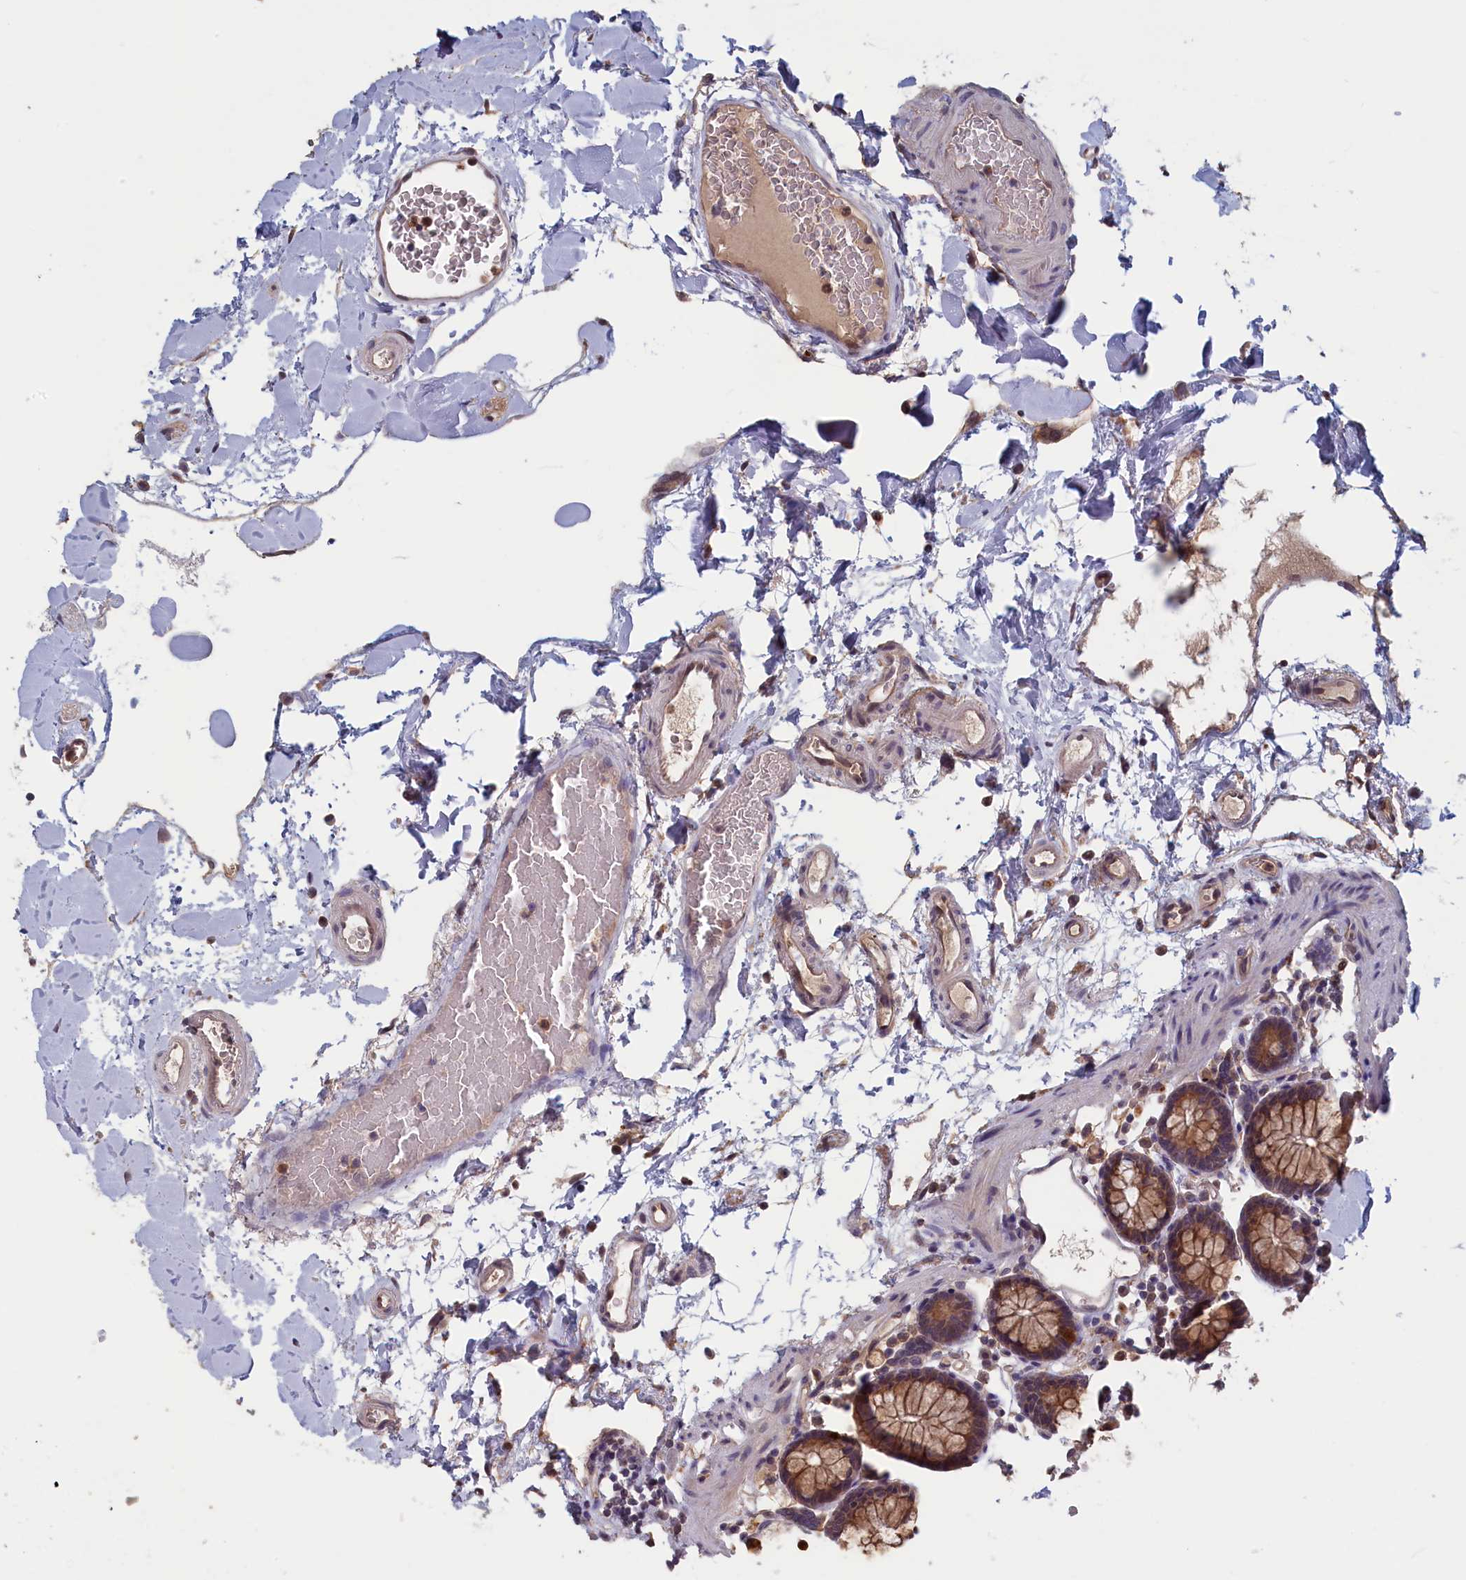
{"staining": {"intensity": "weak", "quantity": "25%-75%", "location": "cytoplasmic/membranous"}, "tissue": "colon", "cell_type": "Endothelial cells", "image_type": "normal", "snomed": [{"axis": "morphology", "description": "Normal tissue, NOS"}, {"axis": "topography", "description": "Colon"}], "caption": "Approximately 25%-75% of endothelial cells in normal colon demonstrate weak cytoplasmic/membranous protein expression as visualized by brown immunohistochemical staining.", "gene": "PLP2", "patient": {"sex": "male", "age": 75}}